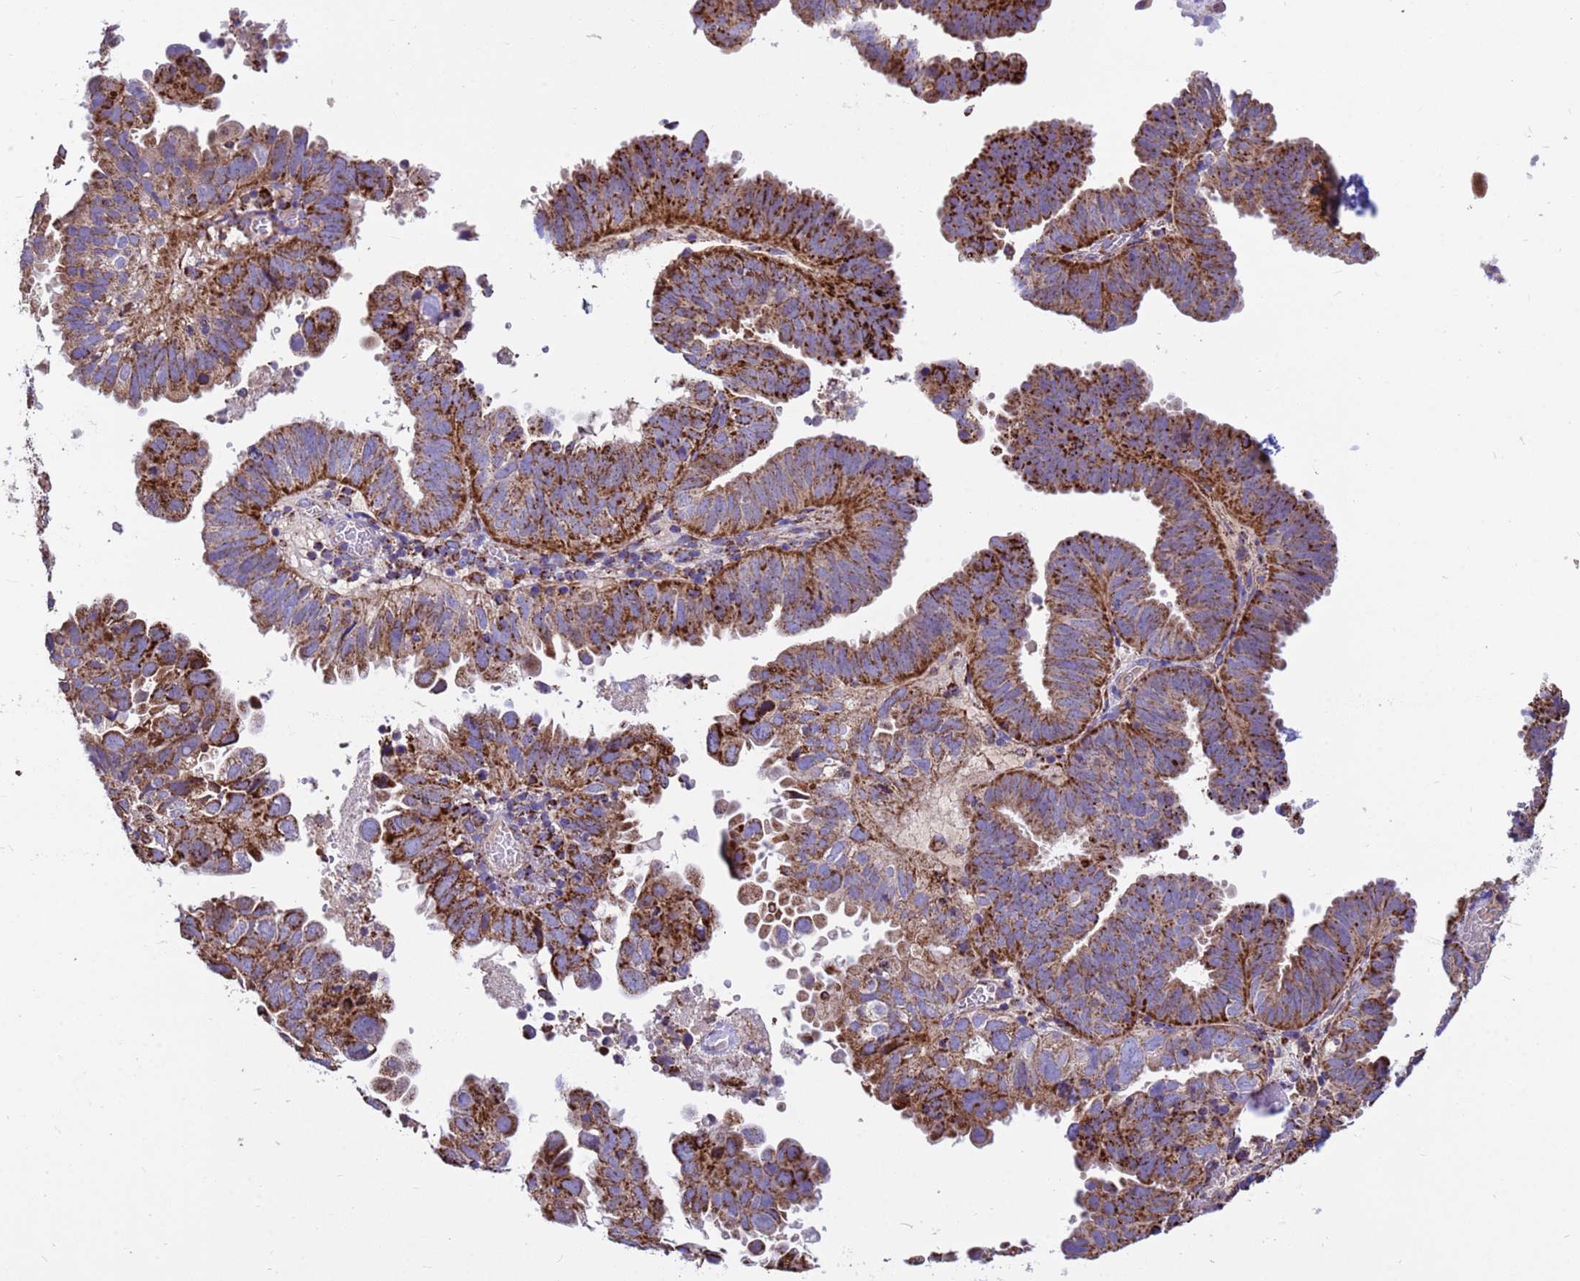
{"staining": {"intensity": "strong", "quantity": "25%-75%", "location": "cytoplasmic/membranous"}, "tissue": "endometrial cancer", "cell_type": "Tumor cells", "image_type": "cancer", "snomed": [{"axis": "morphology", "description": "Adenocarcinoma, NOS"}, {"axis": "topography", "description": "Uterus"}], "caption": "This photomicrograph displays immunohistochemistry (IHC) staining of adenocarcinoma (endometrial), with high strong cytoplasmic/membranous expression in approximately 25%-75% of tumor cells.", "gene": "TUBGCP3", "patient": {"sex": "female", "age": 77}}